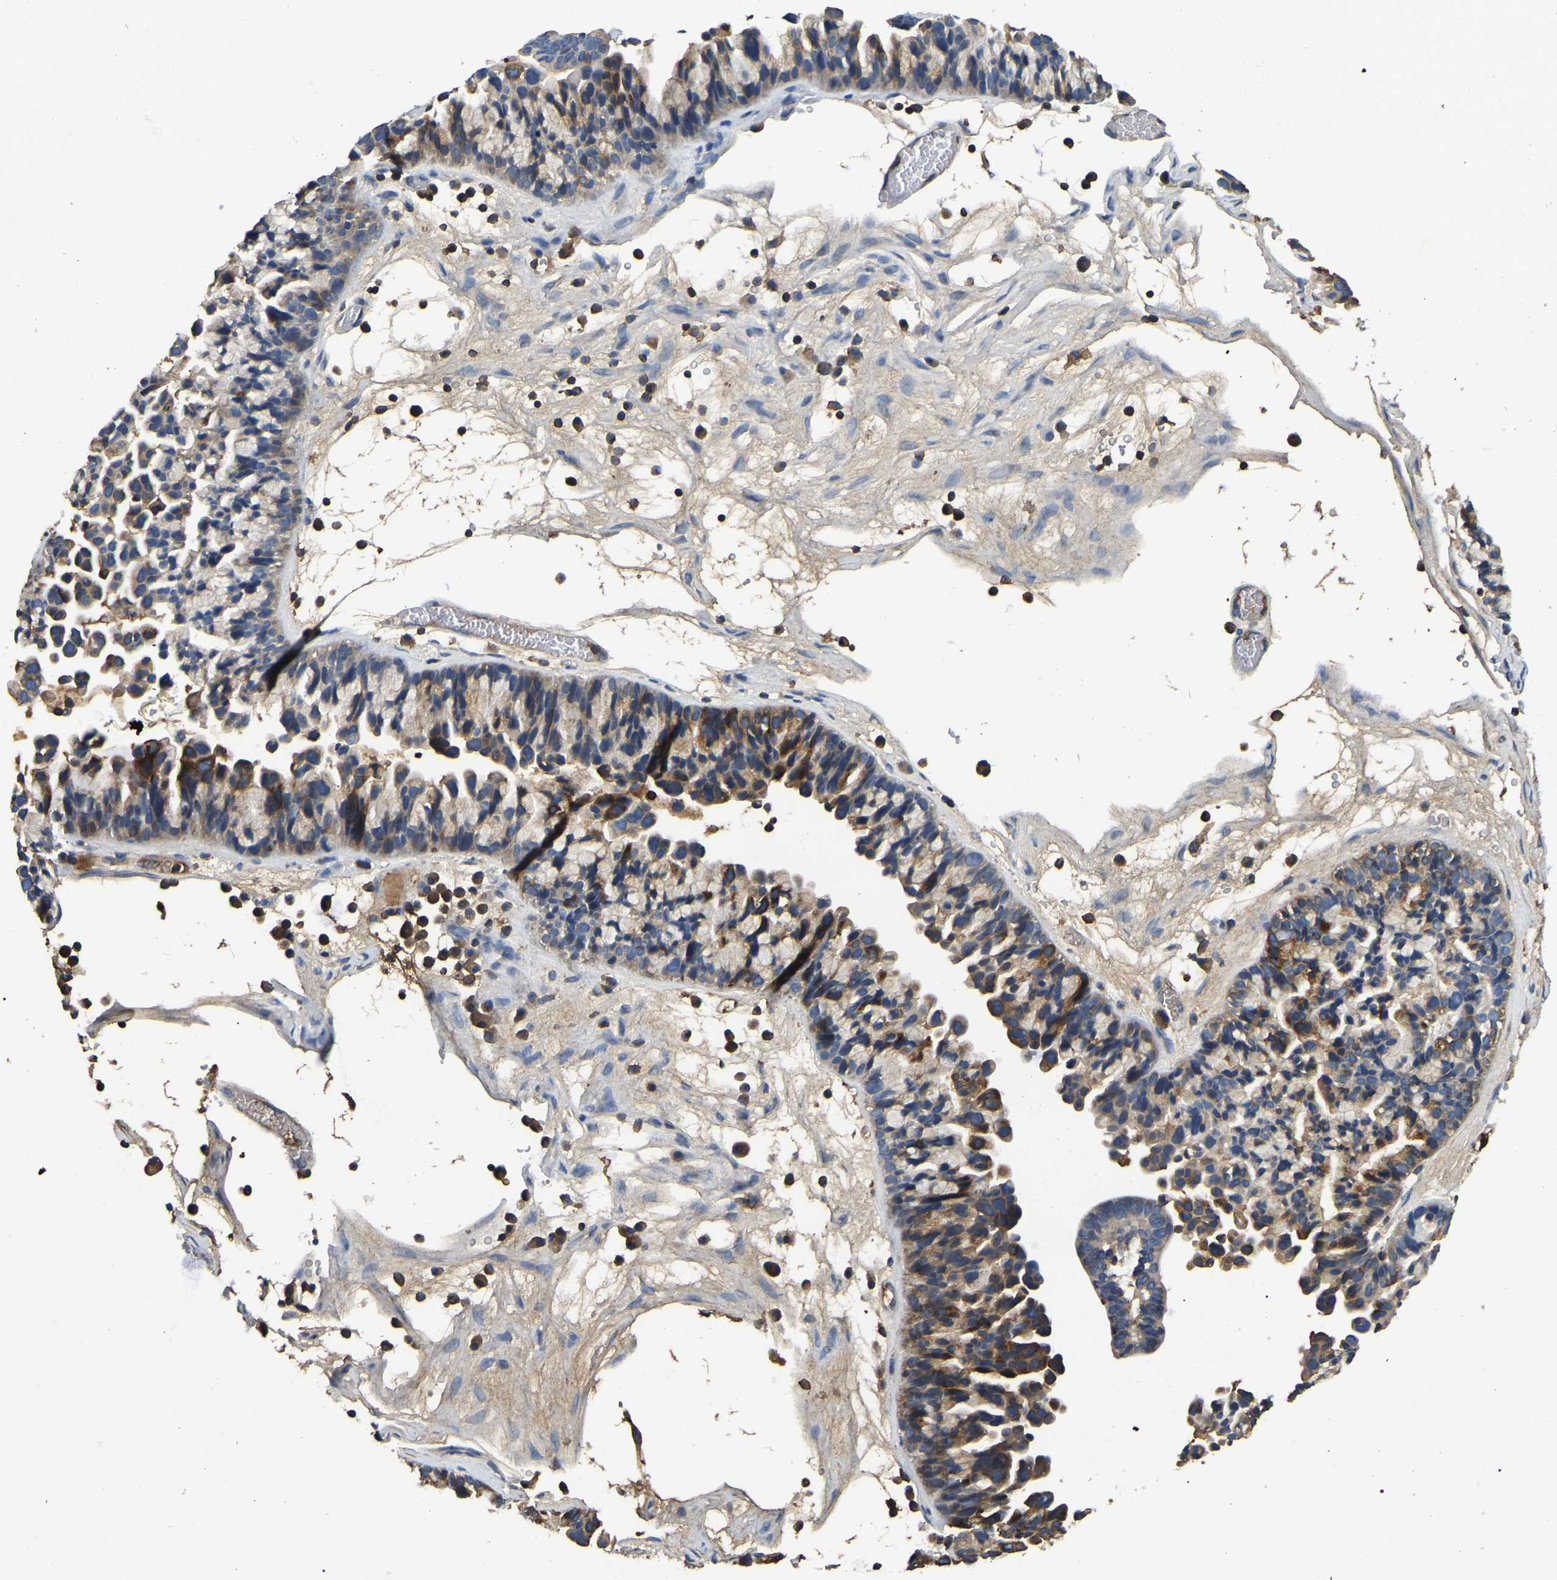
{"staining": {"intensity": "moderate", "quantity": "25%-75%", "location": "cytoplasmic/membranous"}, "tissue": "ovarian cancer", "cell_type": "Tumor cells", "image_type": "cancer", "snomed": [{"axis": "morphology", "description": "Cystadenocarcinoma, serous, NOS"}, {"axis": "topography", "description": "Ovary"}], "caption": "Immunohistochemical staining of human ovarian cancer exhibits medium levels of moderate cytoplasmic/membranous protein positivity in approximately 25%-75% of tumor cells.", "gene": "SMPD2", "patient": {"sex": "female", "age": 56}}